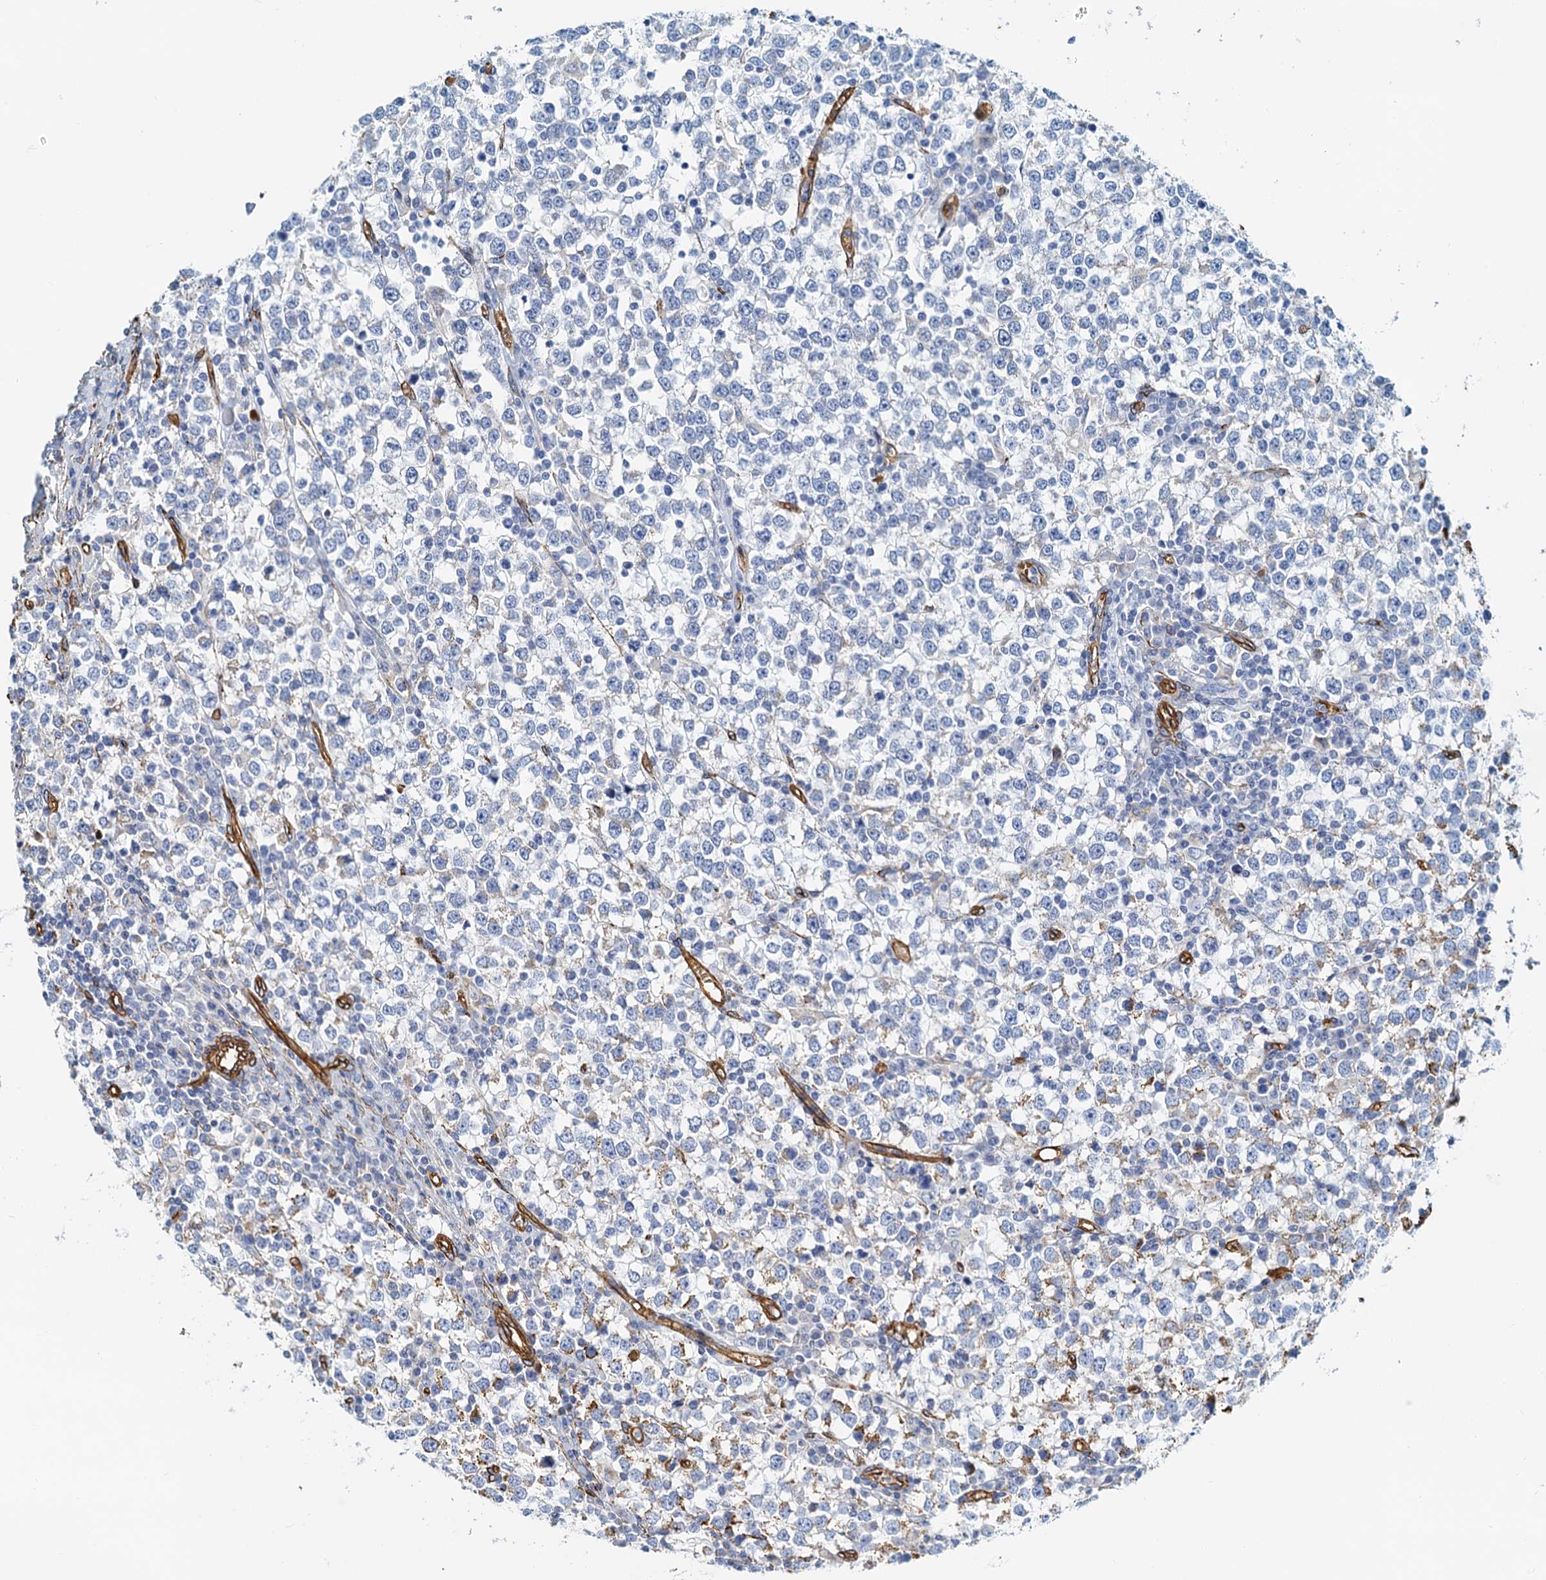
{"staining": {"intensity": "negative", "quantity": "none", "location": "none"}, "tissue": "testis cancer", "cell_type": "Tumor cells", "image_type": "cancer", "snomed": [{"axis": "morphology", "description": "Seminoma, NOS"}, {"axis": "topography", "description": "Testis"}], "caption": "Tumor cells show no significant staining in testis cancer (seminoma). The staining was performed using DAB (3,3'-diaminobenzidine) to visualize the protein expression in brown, while the nuclei were stained in blue with hematoxylin (Magnification: 20x).", "gene": "DGKG", "patient": {"sex": "male", "age": 65}}